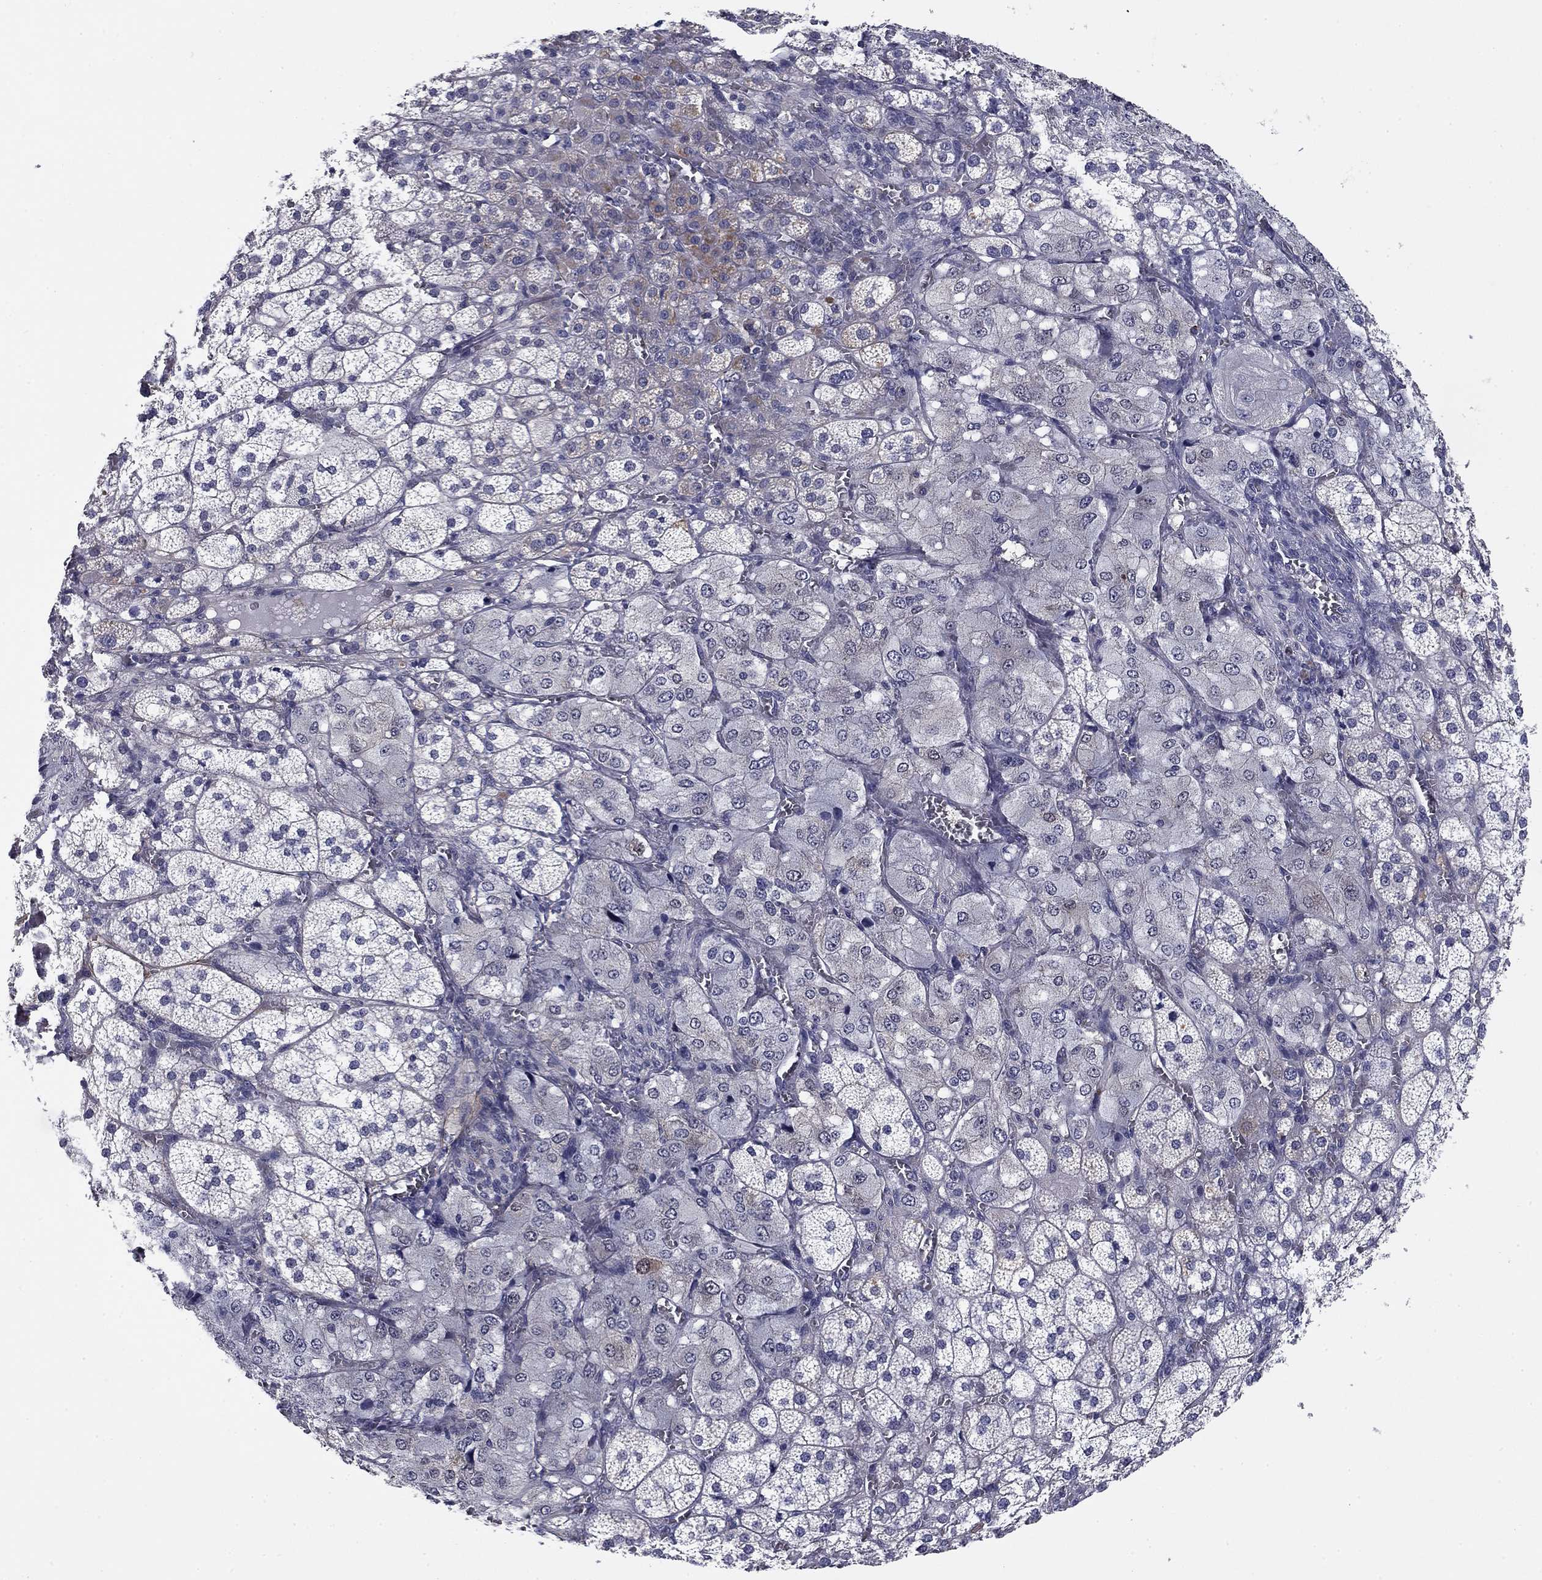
{"staining": {"intensity": "weak", "quantity": "<25%", "location": "cytoplasmic/membranous"}, "tissue": "adrenal gland", "cell_type": "Glandular cells", "image_type": "normal", "snomed": [{"axis": "morphology", "description": "Normal tissue, NOS"}, {"axis": "topography", "description": "Adrenal gland"}], "caption": "Glandular cells show no significant positivity in benign adrenal gland.", "gene": "REXO5", "patient": {"sex": "female", "age": 60}}